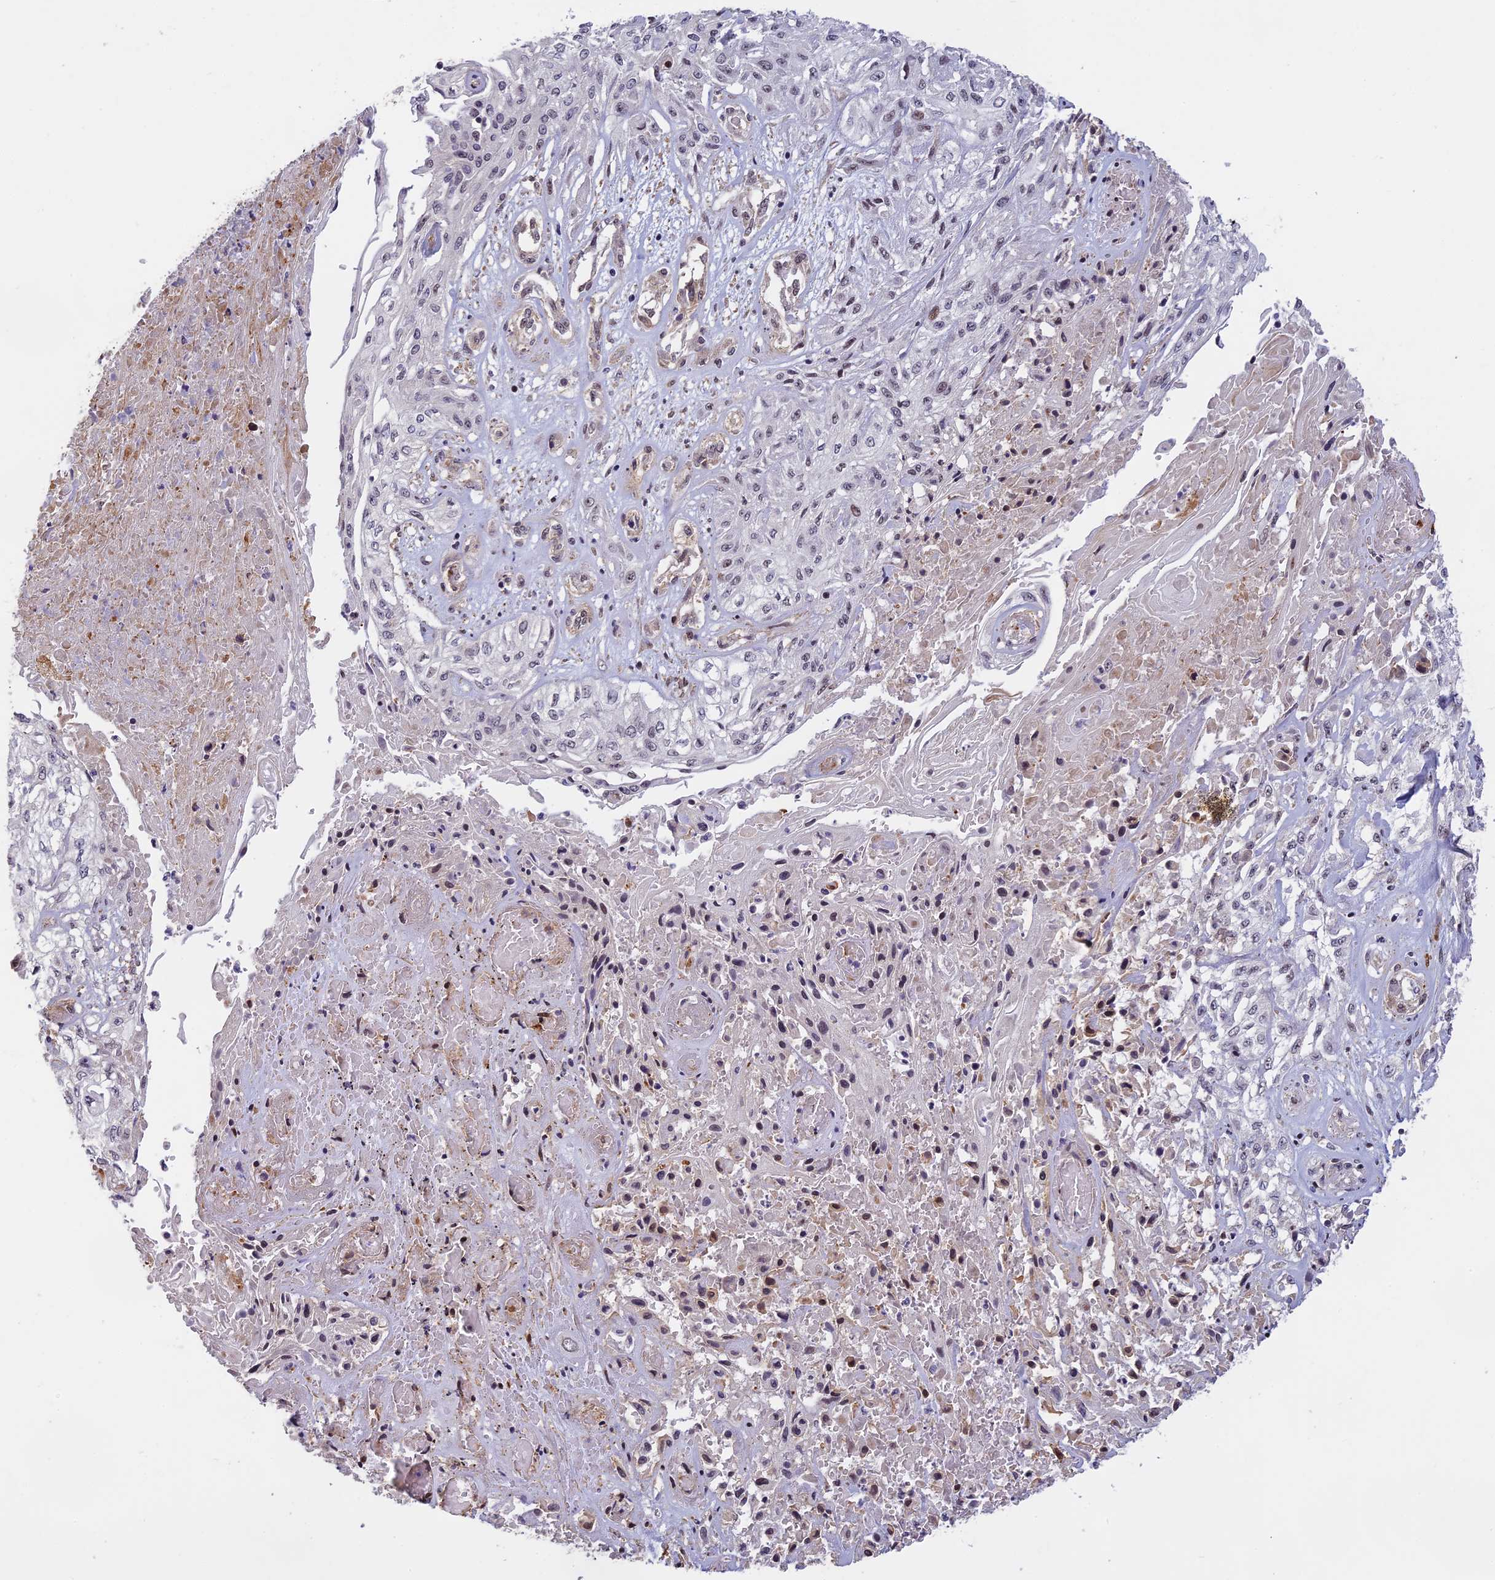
{"staining": {"intensity": "weak", "quantity": "<25%", "location": "nuclear"}, "tissue": "skin cancer", "cell_type": "Tumor cells", "image_type": "cancer", "snomed": [{"axis": "morphology", "description": "Squamous cell carcinoma, NOS"}, {"axis": "morphology", "description": "Squamous cell carcinoma, metastatic, NOS"}, {"axis": "topography", "description": "Skin"}, {"axis": "topography", "description": "Lymph node"}], "caption": "A photomicrograph of human skin squamous cell carcinoma is negative for staining in tumor cells.", "gene": "MORF4L1", "patient": {"sex": "male", "age": 75}}